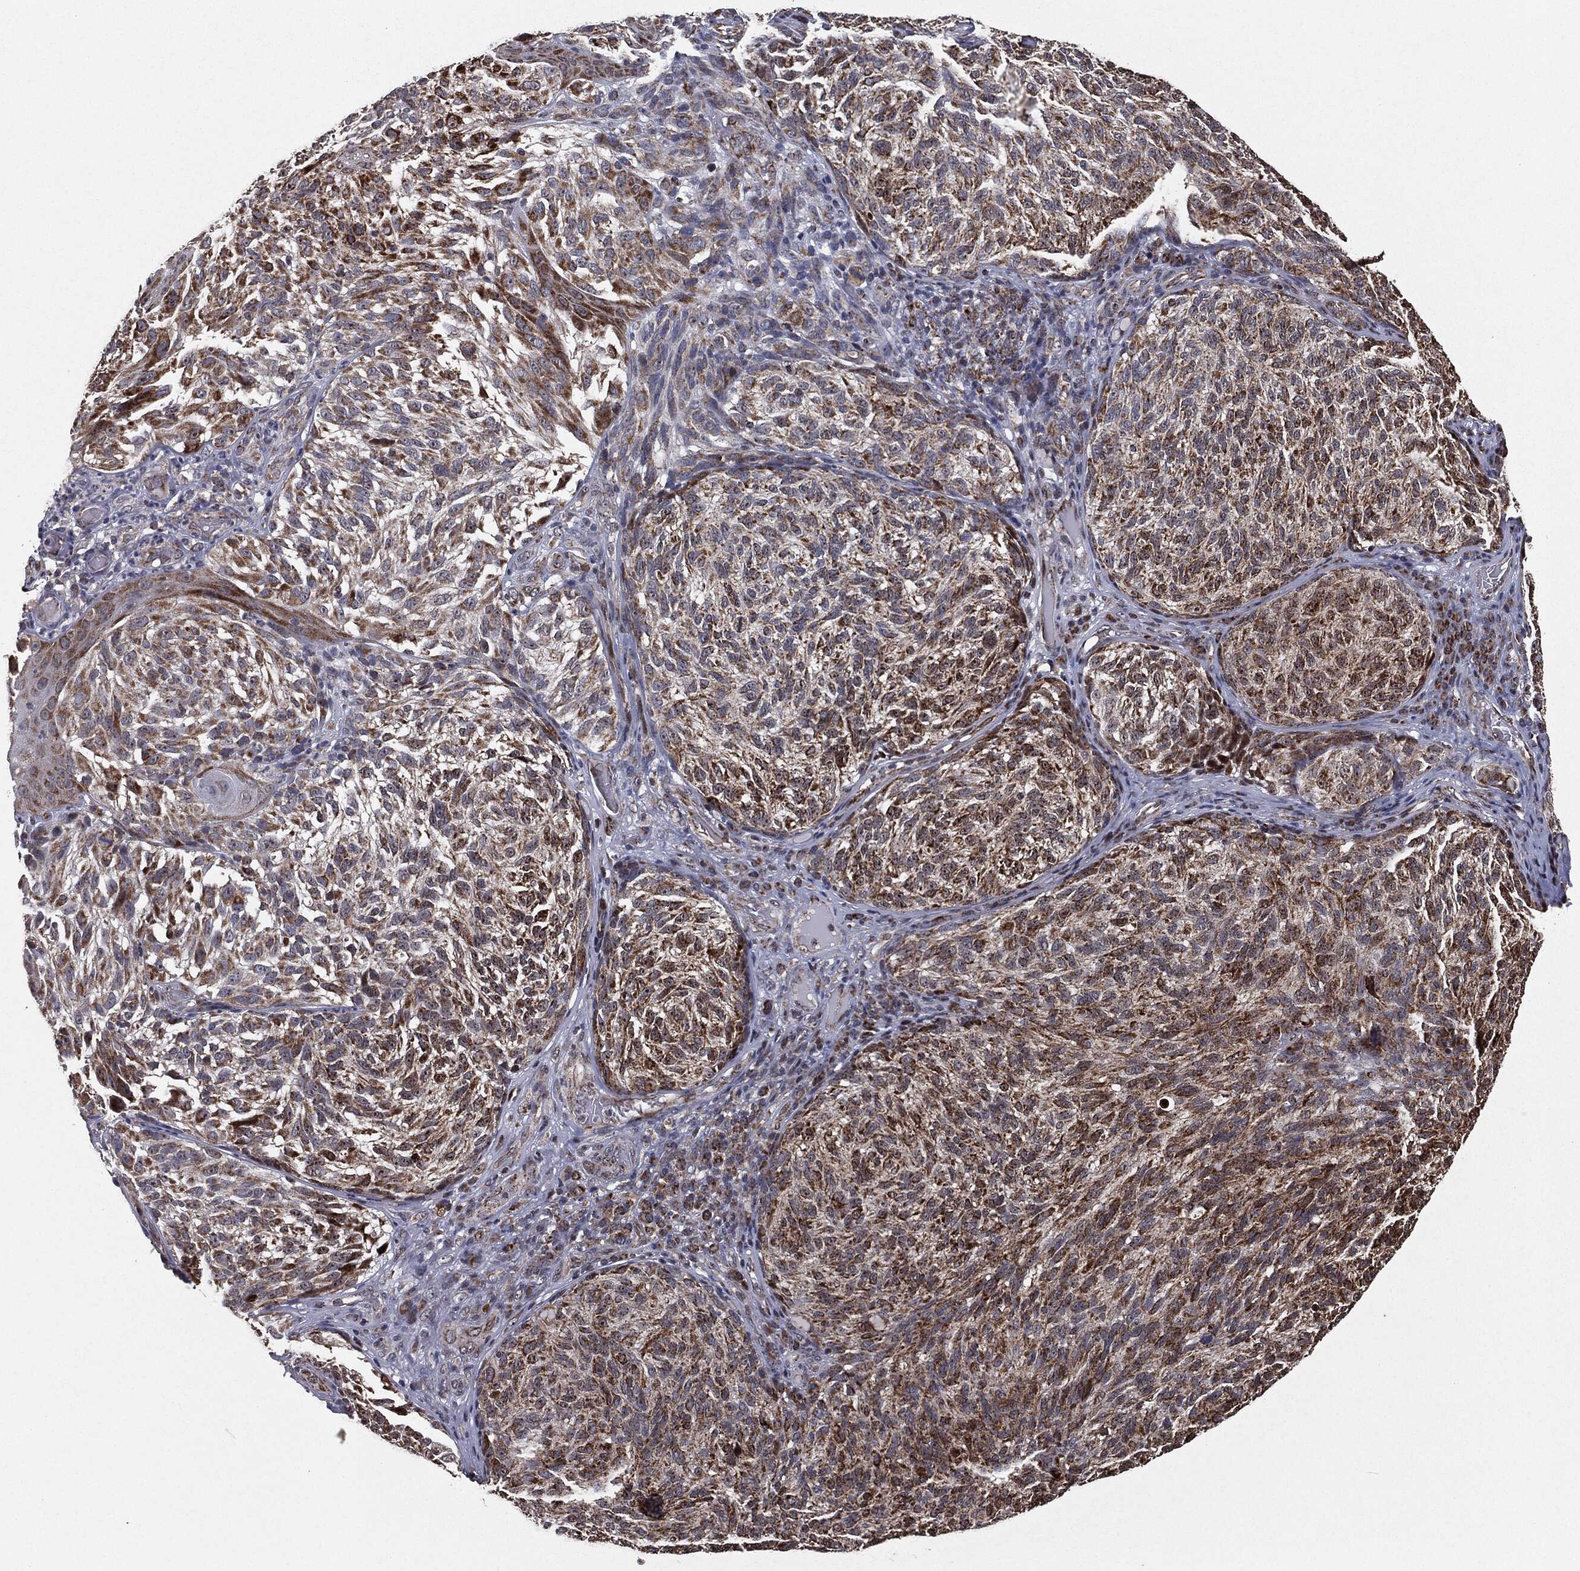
{"staining": {"intensity": "strong", "quantity": ">75%", "location": "cytoplasmic/membranous,nuclear"}, "tissue": "melanoma", "cell_type": "Tumor cells", "image_type": "cancer", "snomed": [{"axis": "morphology", "description": "Malignant melanoma, NOS"}, {"axis": "topography", "description": "Skin"}], "caption": "Melanoma stained for a protein displays strong cytoplasmic/membranous and nuclear positivity in tumor cells. Using DAB (brown) and hematoxylin (blue) stains, captured at high magnification using brightfield microscopy.", "gene": "CHCHD2", "patient": {"sex": "female", "age": 73}}